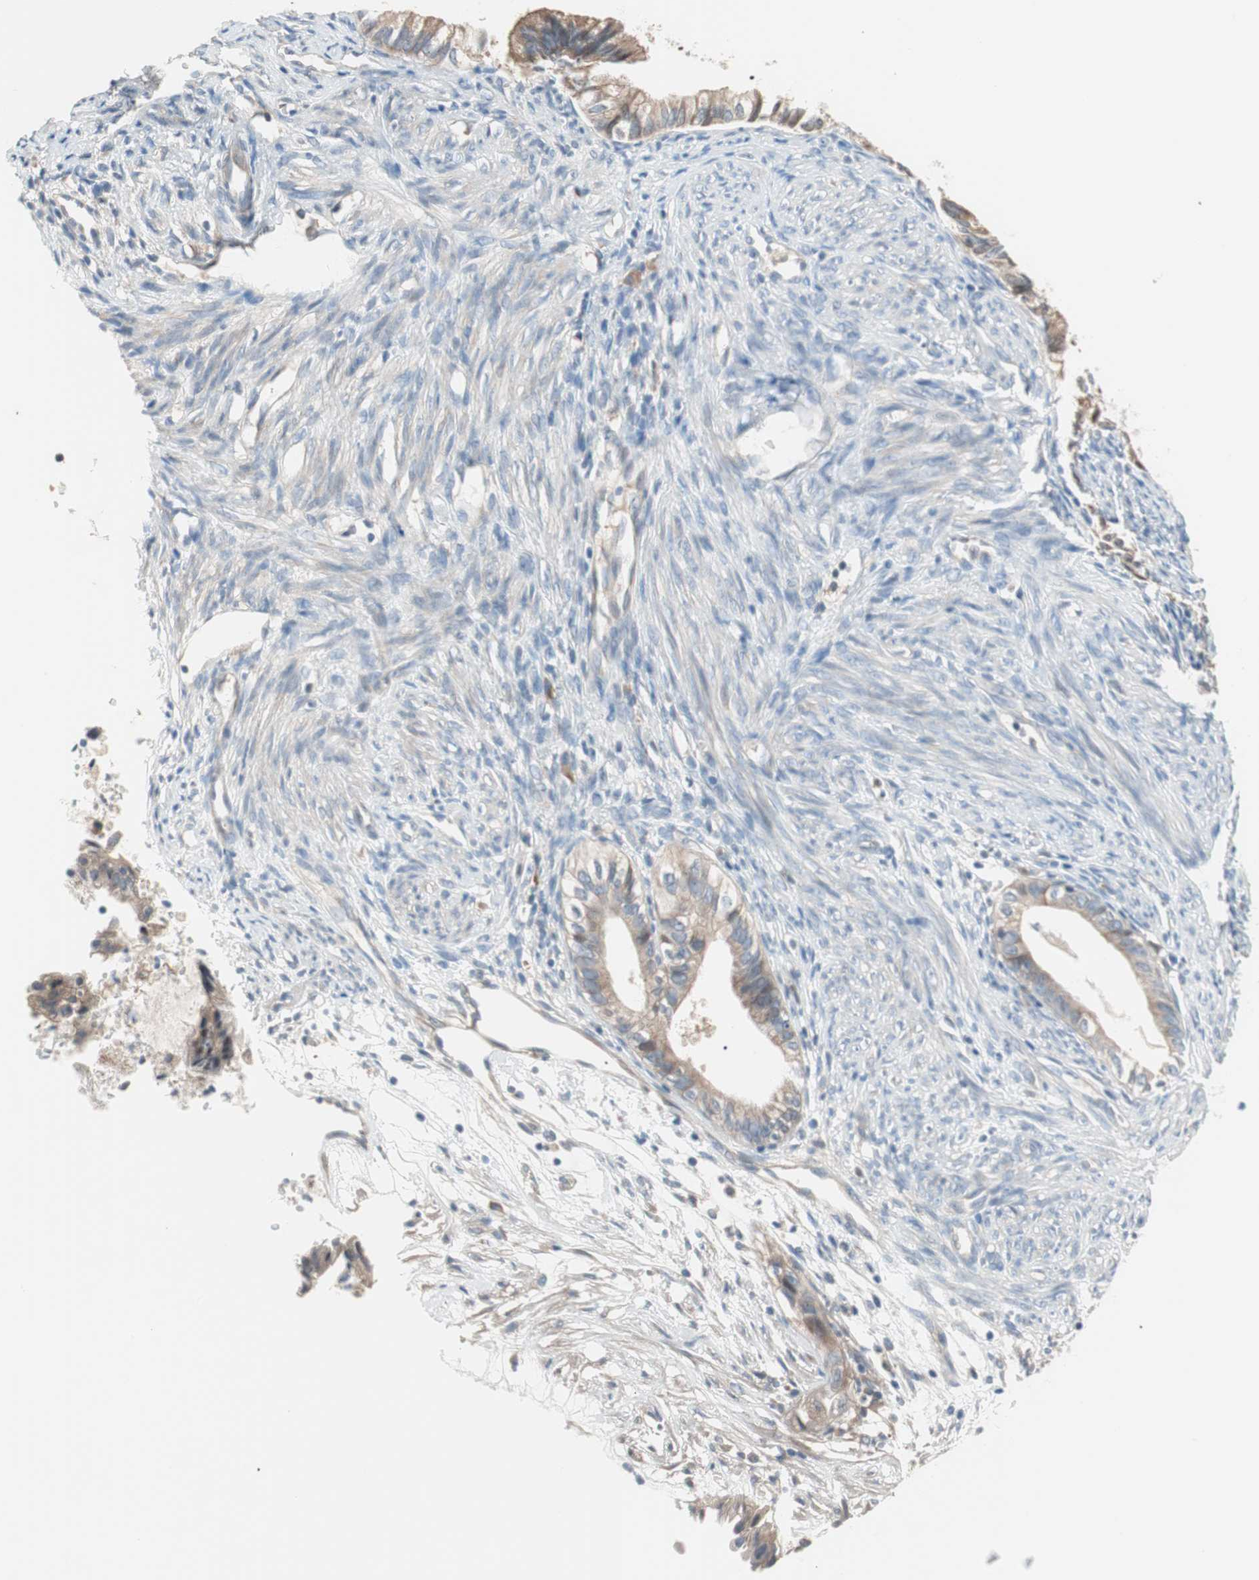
{"staining": {"intensity": "moderate", "quantity": ">75%", "location": "cytoplasmic/membranous"}, "tissue": "cervical cancer", "cell_type": "Tumor cells", "image_type": "cancer", "snomed": [{"axis": "morphology", "description": "Normal tissue, NOS"}, {"axis": "morphology", "description": "Adenocarcinoma, NOS"}, {"axis": "topography", "description": "Cervix"}, {"axis": "topography", "description": "Endometrium"}], "caption": "Immunohistochemical staining of cervical adenocarcinoma reveals medium levels of moderate cytoplasmic/membranous protein positivity in approximately >75% of tumor cells.", "gene": "PCK1", "patient": {"sex": "female", "age": 86}}